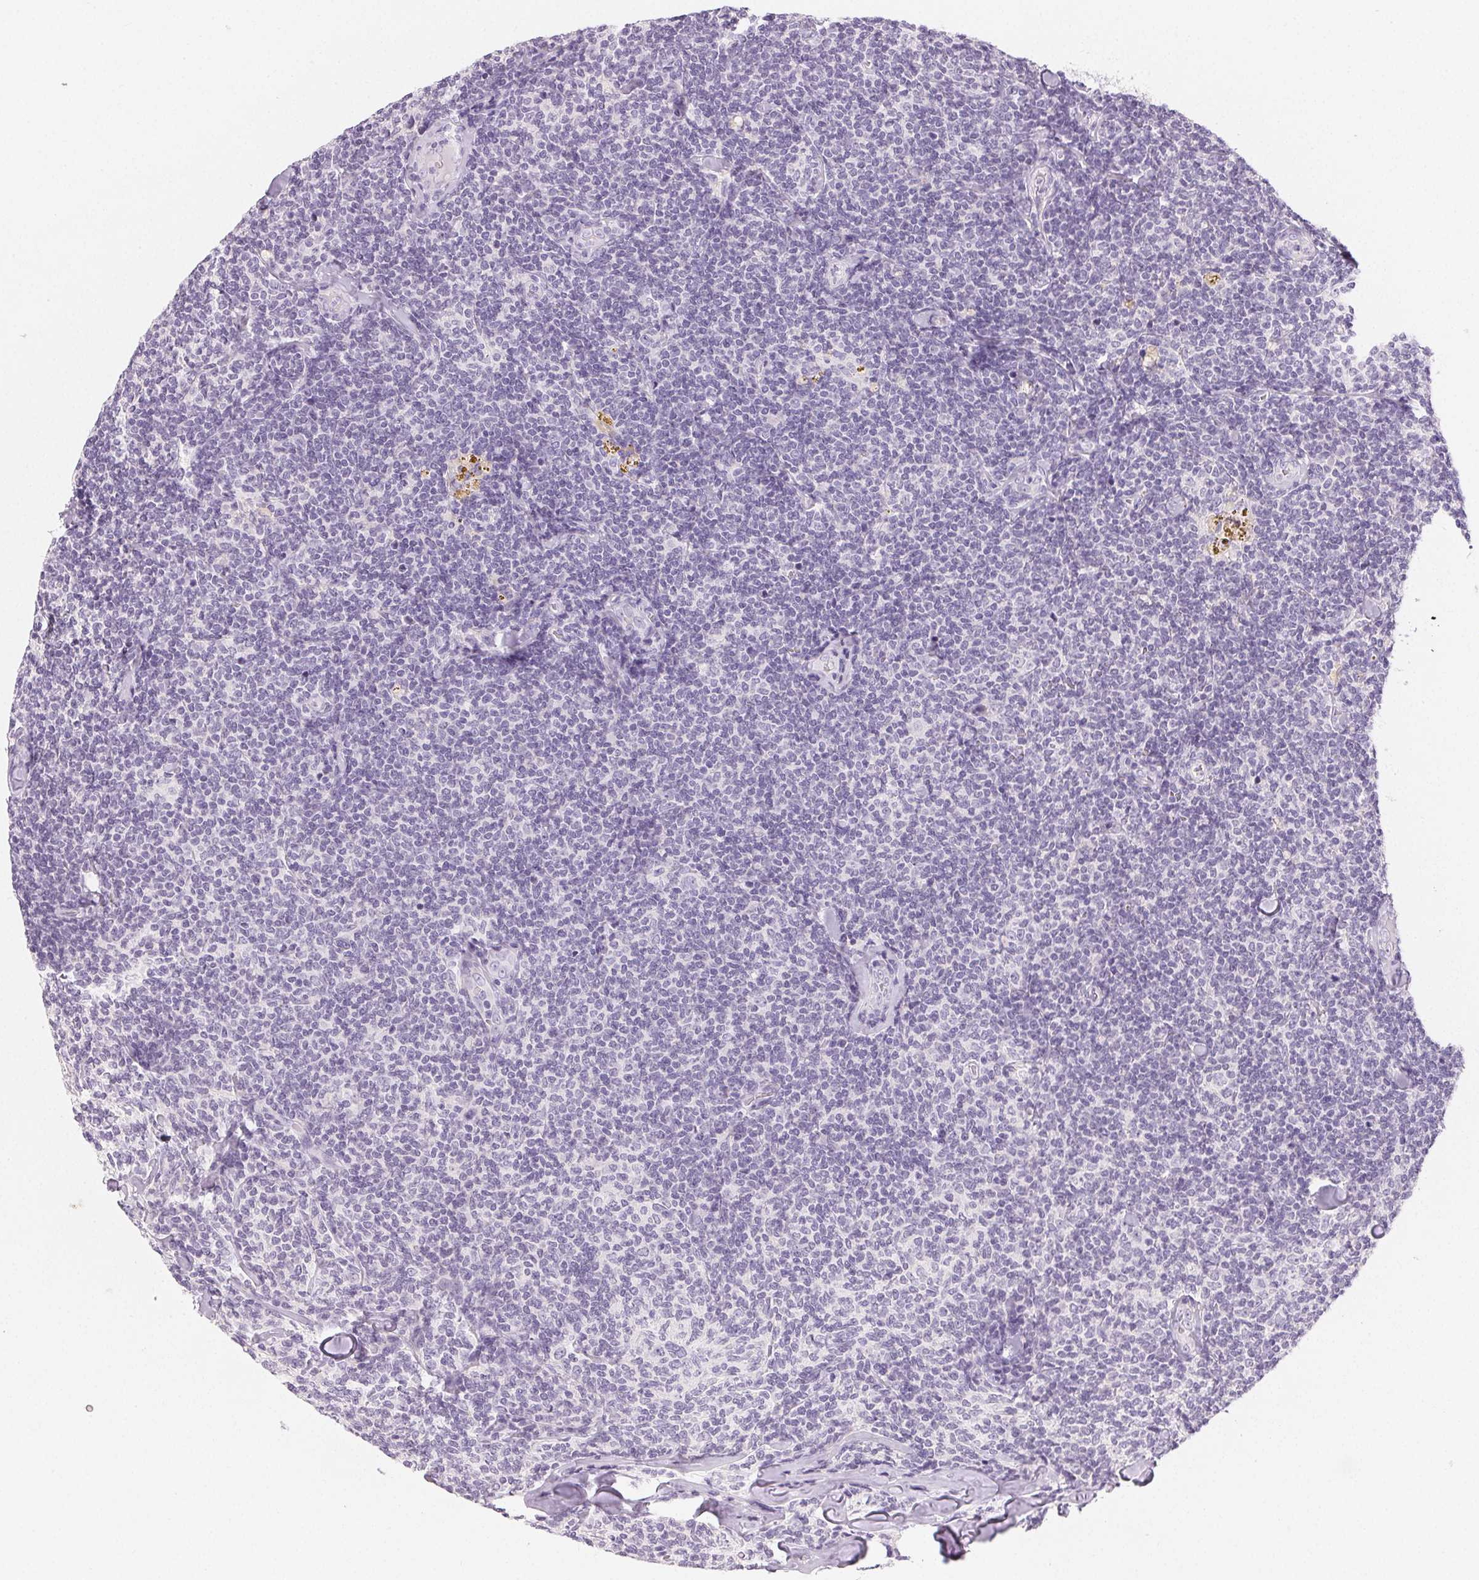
{"staining": {"intensity": "negative", "quantity": "none", "location": "none"}, "tissue": "lymphoma", "cell_type": "Tumor cells", "image_type": "cancer", "snomed": [{"axis": "morphology", "description": "Malignant lymphoma, non-Hodgkin's type, Low grade"}, {"axis": "topography", "description": "Lymph node"}], "caption": "DAB immunohistochemical staining of lymphoma demonstrates no significant staining in tumor cells. (DAB IHC with hematoxylin counter stain).", "gene": "MIOX", "patient": {"sex": "female", "age": 56}}